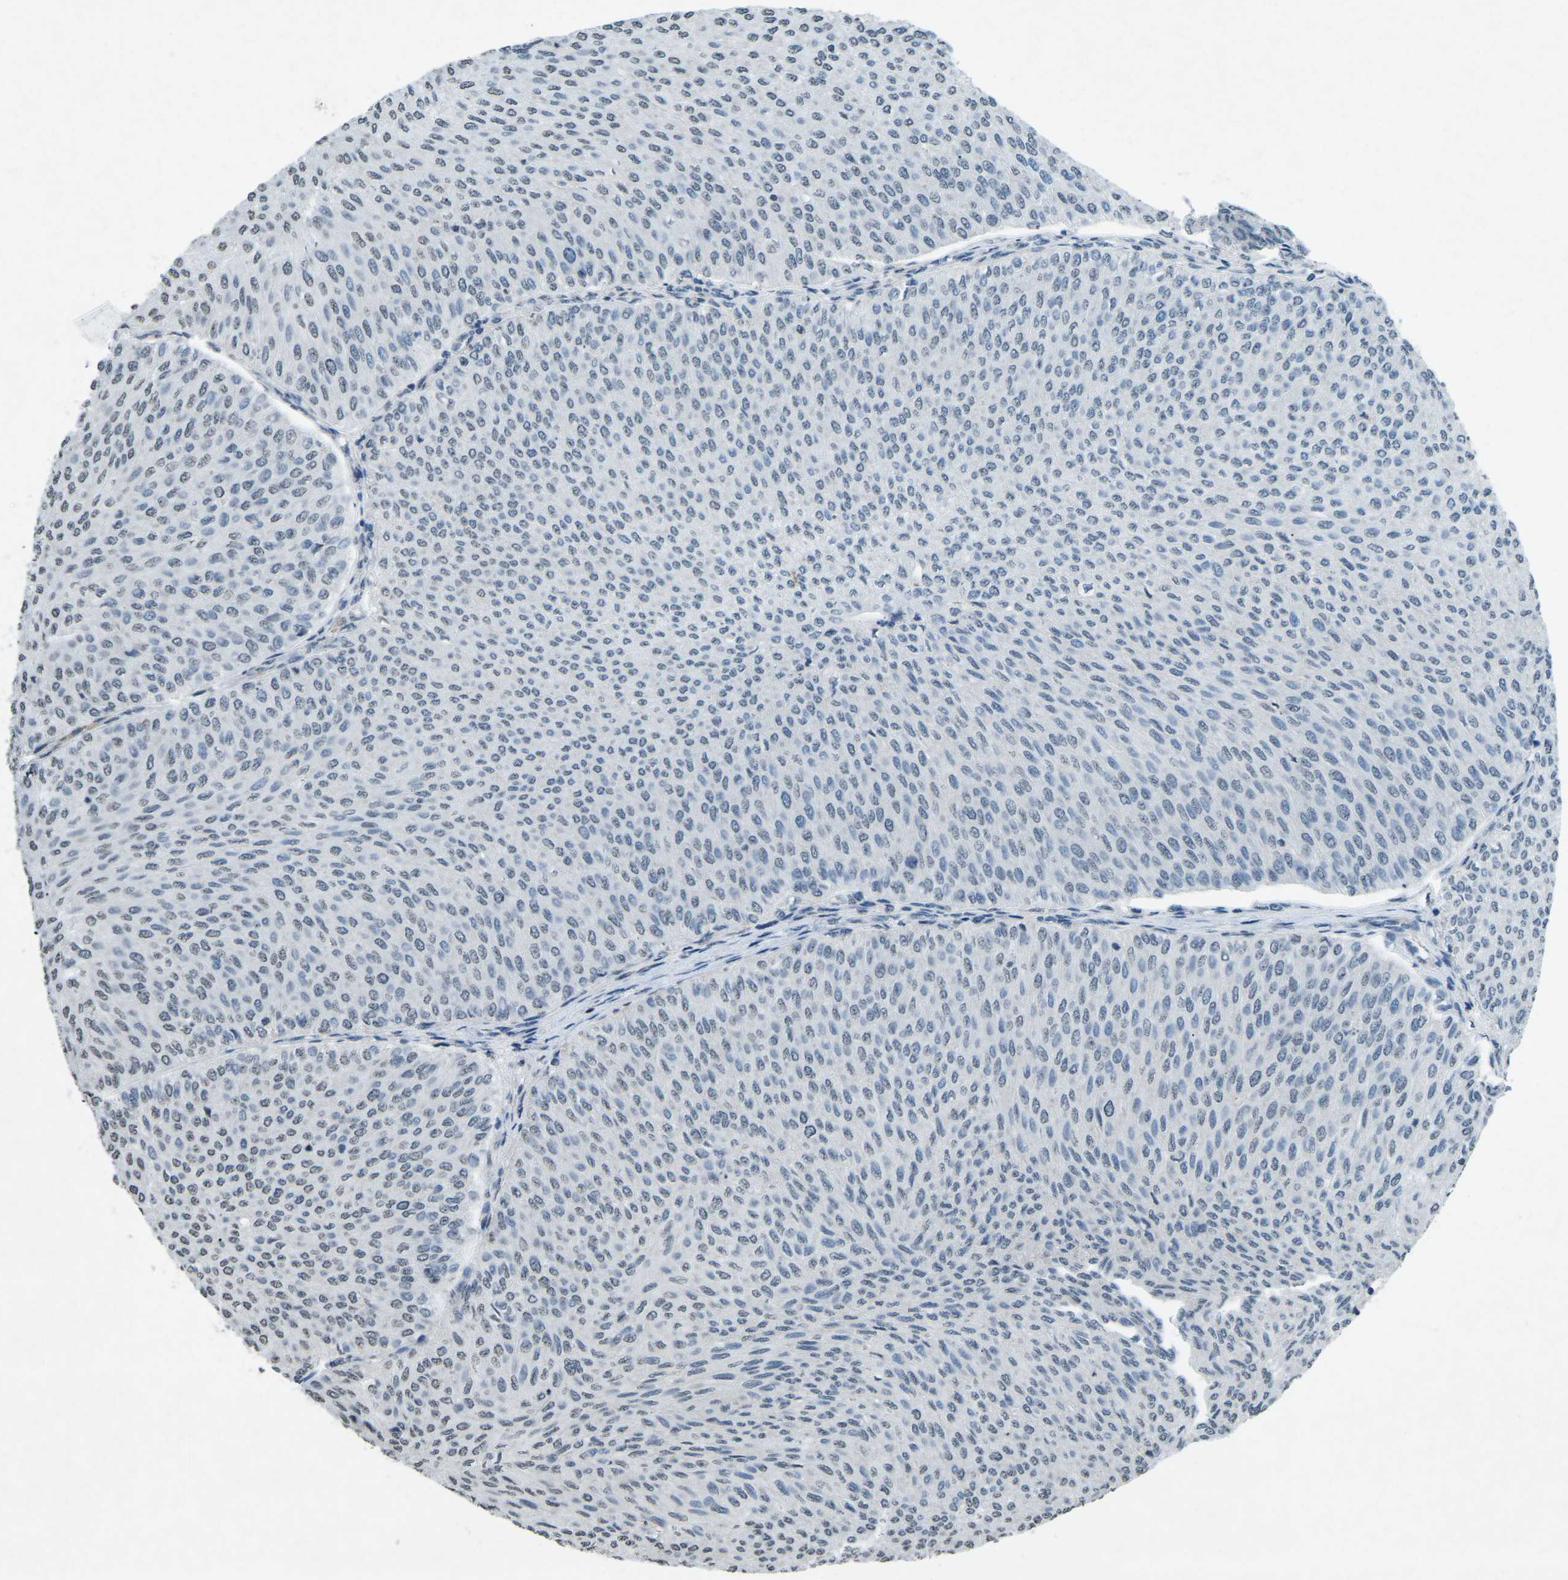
{"staining": {"intensity": "weak", "quantity": "<25%", "location": "nuclear"}, "tissue": "urothelial cancer", "cell_type": "Tumor cells", "image_type": "cancer", "snomed": [{"axis": "morphology", "description": "Urothelial carcinoma, Low grade"}, {"axis": "topography", "description": "Urinary bladder"}], "caption": "Histopathology image shows no significant protein expression in tumor cells of urothelial carcinoma (low-grade). Brightfield microscopy of immunohistochemistry stained with DAB (brown) and hematoxylin (blue), captured at high magnification.", "gene": "TFR2", "patient": {"sex": "male", "age": 78}}